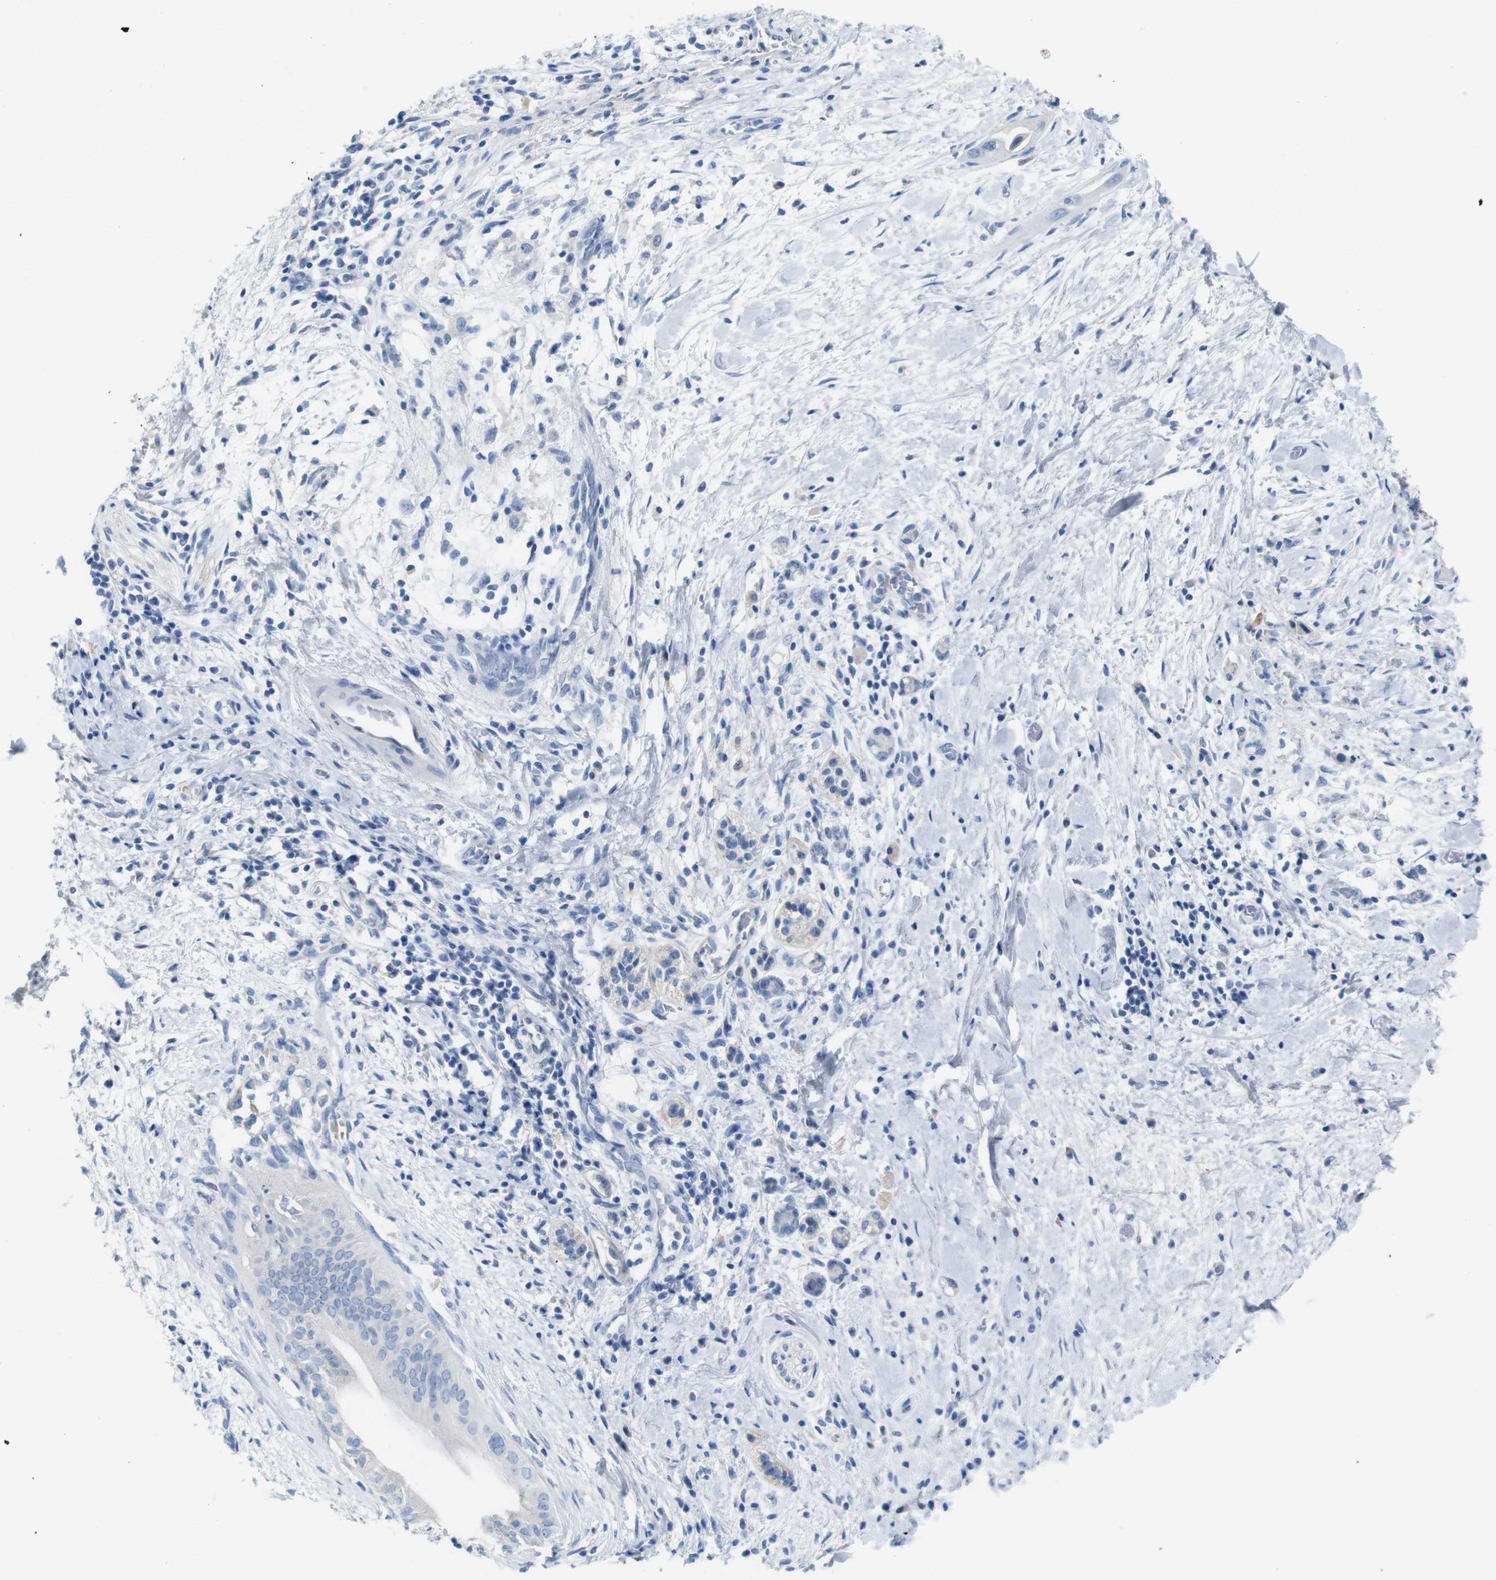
{"staining": {"intensity": "negative", "quantity": "none", "location": "none"}, "tissue": "pancreatic cancer", "cell_type": "Tumor cells", "image_type": "cancer", "snomed": [{"axis": "morphology", "description": "Adenocarcinoma, NOS"}, {"axis": "topography", "description": "Pancreas"}], "caption": "Protein analysis of pancreatic cancer (adenocarcinoma) shows no significant staining in tumor cells. The staining is performed using DAB brown chromogen with nuclei counter-stained in using hematoxylin.", "gene": "IGSF8", "patient": {"sex": "male", "age": 55}}